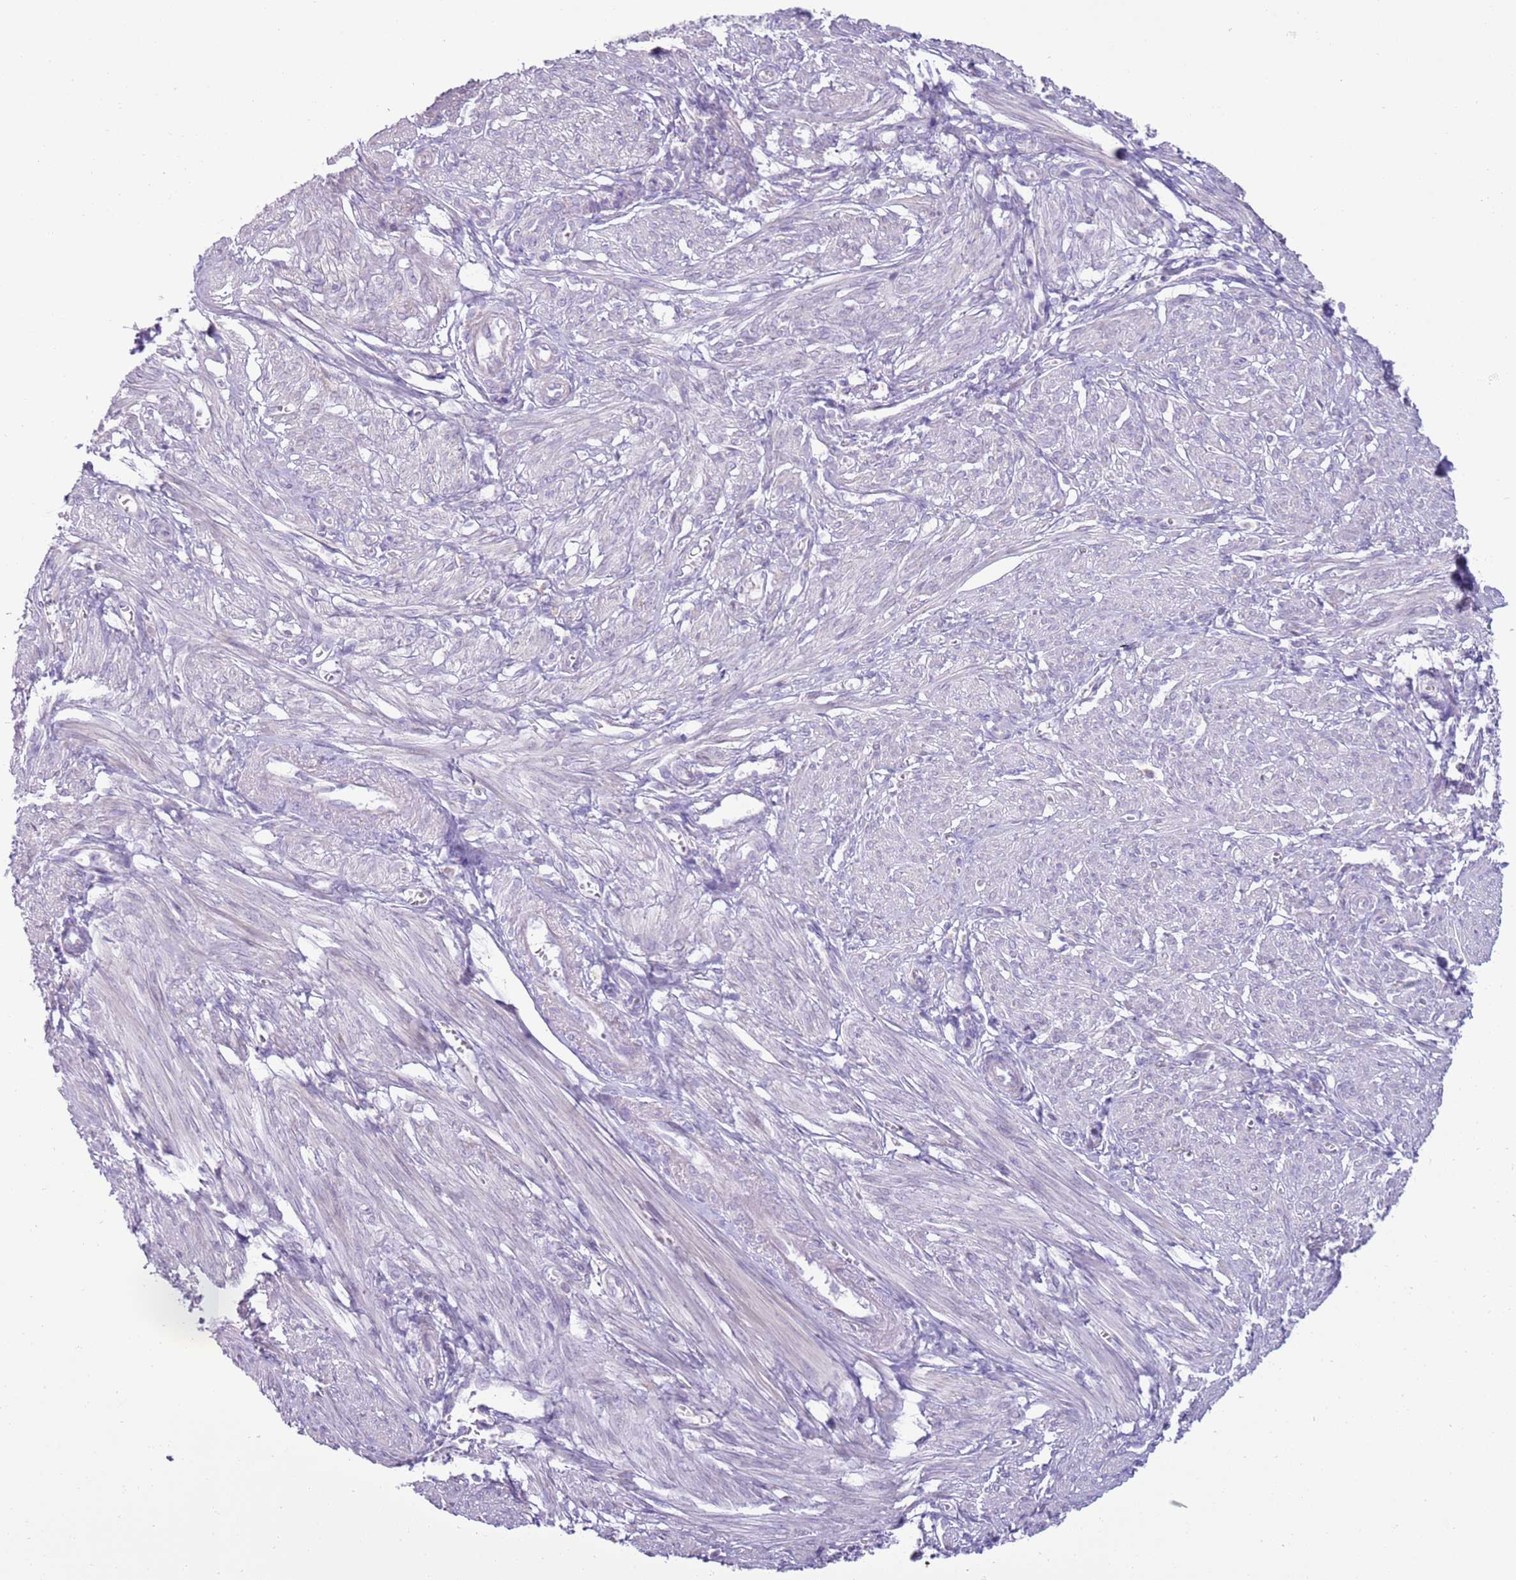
{"staining": {"intensity": "negative", "quantity": "none", "location": "none"}, "tissue": "smooth muscle", "cell_type": "Smooth muscle cells", "image_type": "normal", "snomed": [{"axis": "morphology", "description": "Normal tissue, NOS"}, {"axis": "topography", "description": "Smooth muscle"}], "caption": "A micrograph of smooth muscle stained for a protein reveals no brown staining in smooth muscle cells.", "gene": "OAF", "patient": {"sex": "female", "age": 39}}